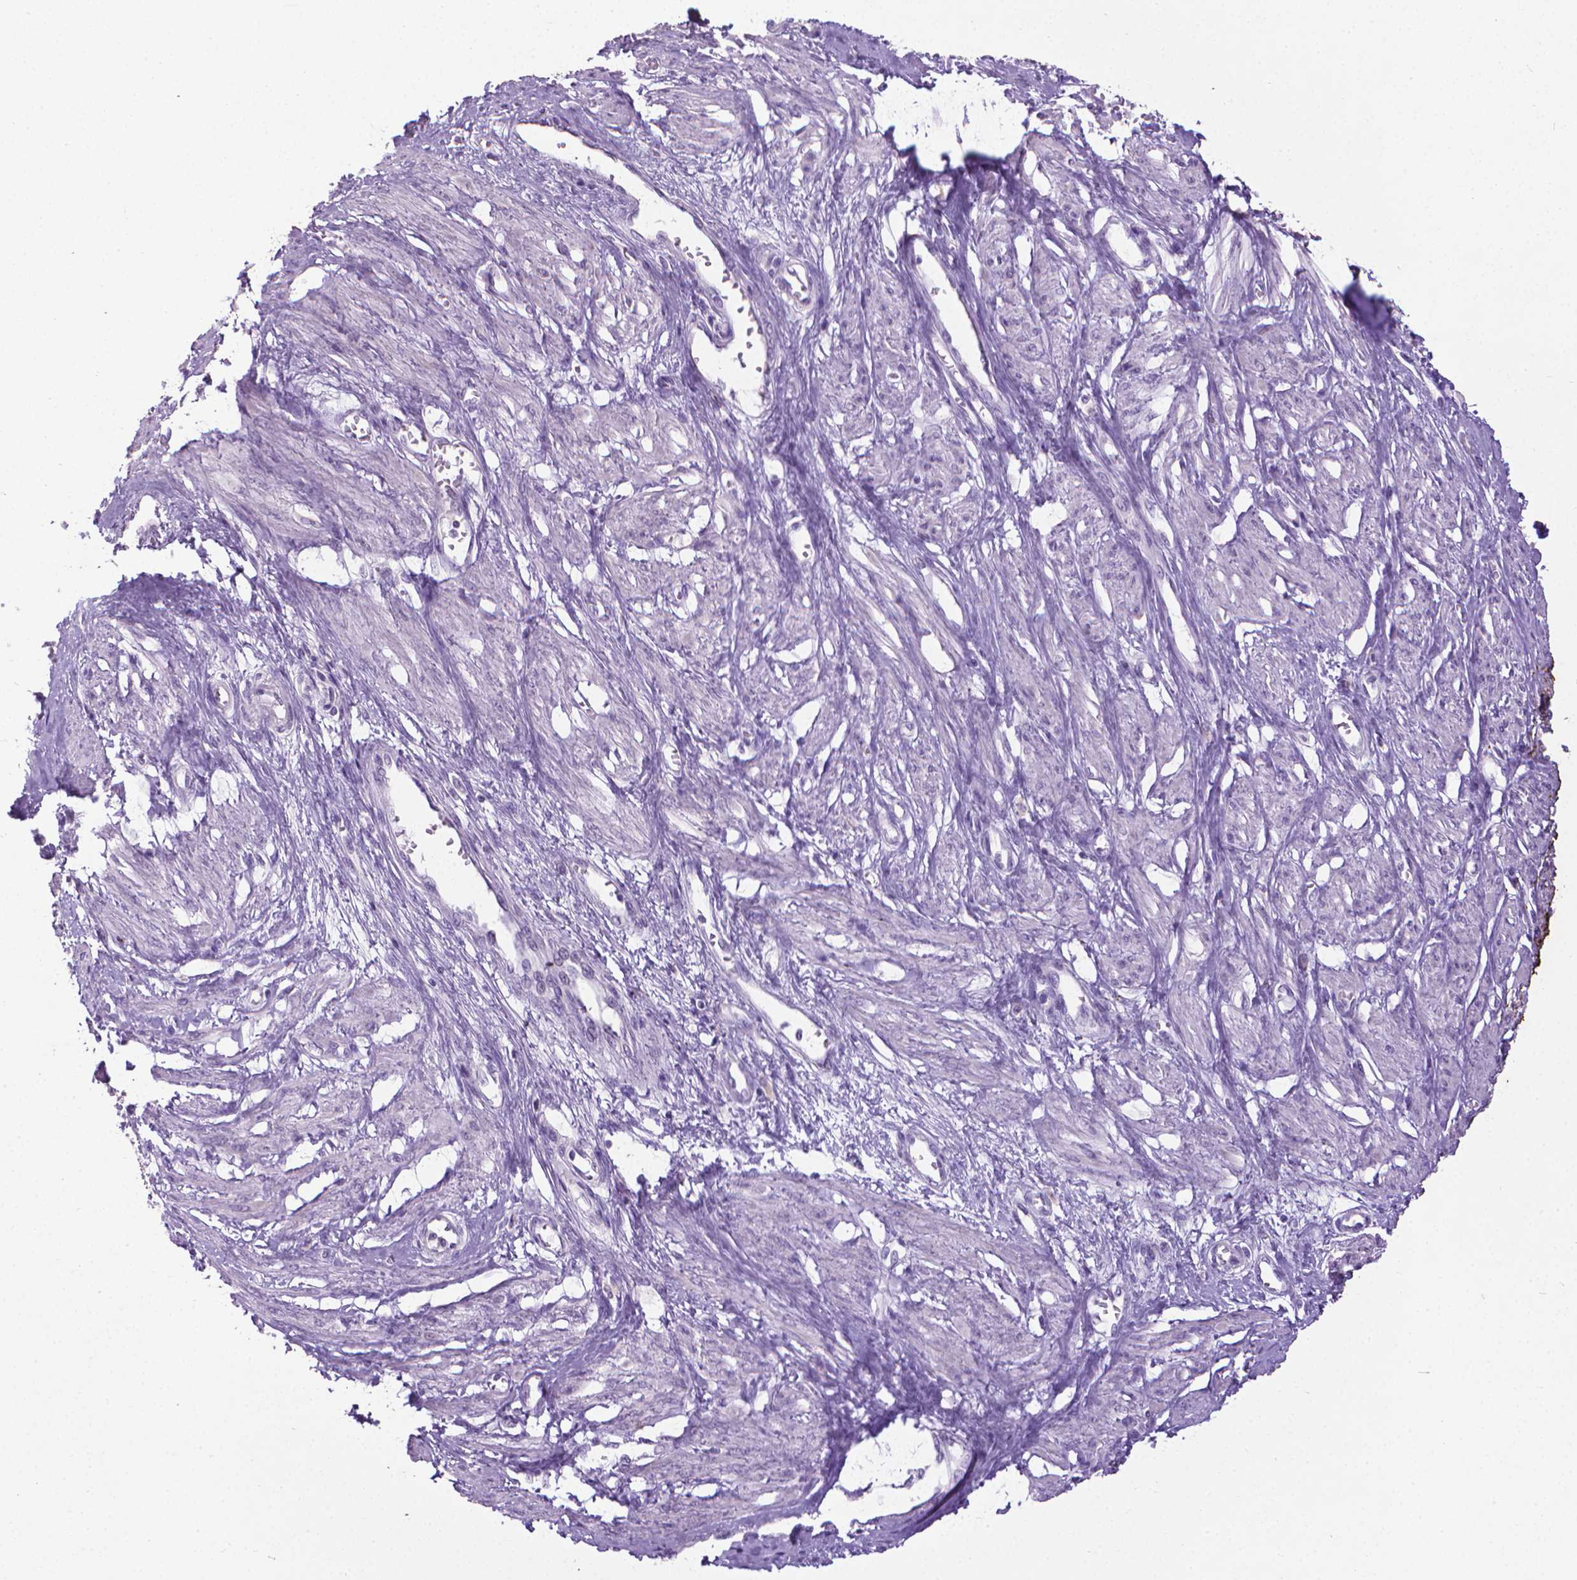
{"staining": {"intensity": "negative", "quantity": "none", "location": "none"}, "tissue": "smooth muscle", "cell_type": "Smooth muscle cells", "image_type": "normal", "snomed": [{"axis": "morphology", "description": "Normal tissue, NOS"}, {"axis": "topography", "description": "Smooth muscle"}, {"axis": "topography", "description": "Uterus"}], "caption": "IHC of benign human smooth muscle shows no expression in smooth muscle cells. (DAB (3,3'-diaminobenzidine) IHC visualized using brightfield microscopy, high magnification).", "gene": "KRT5", "patient": {"sex": "female", "age": 39}}